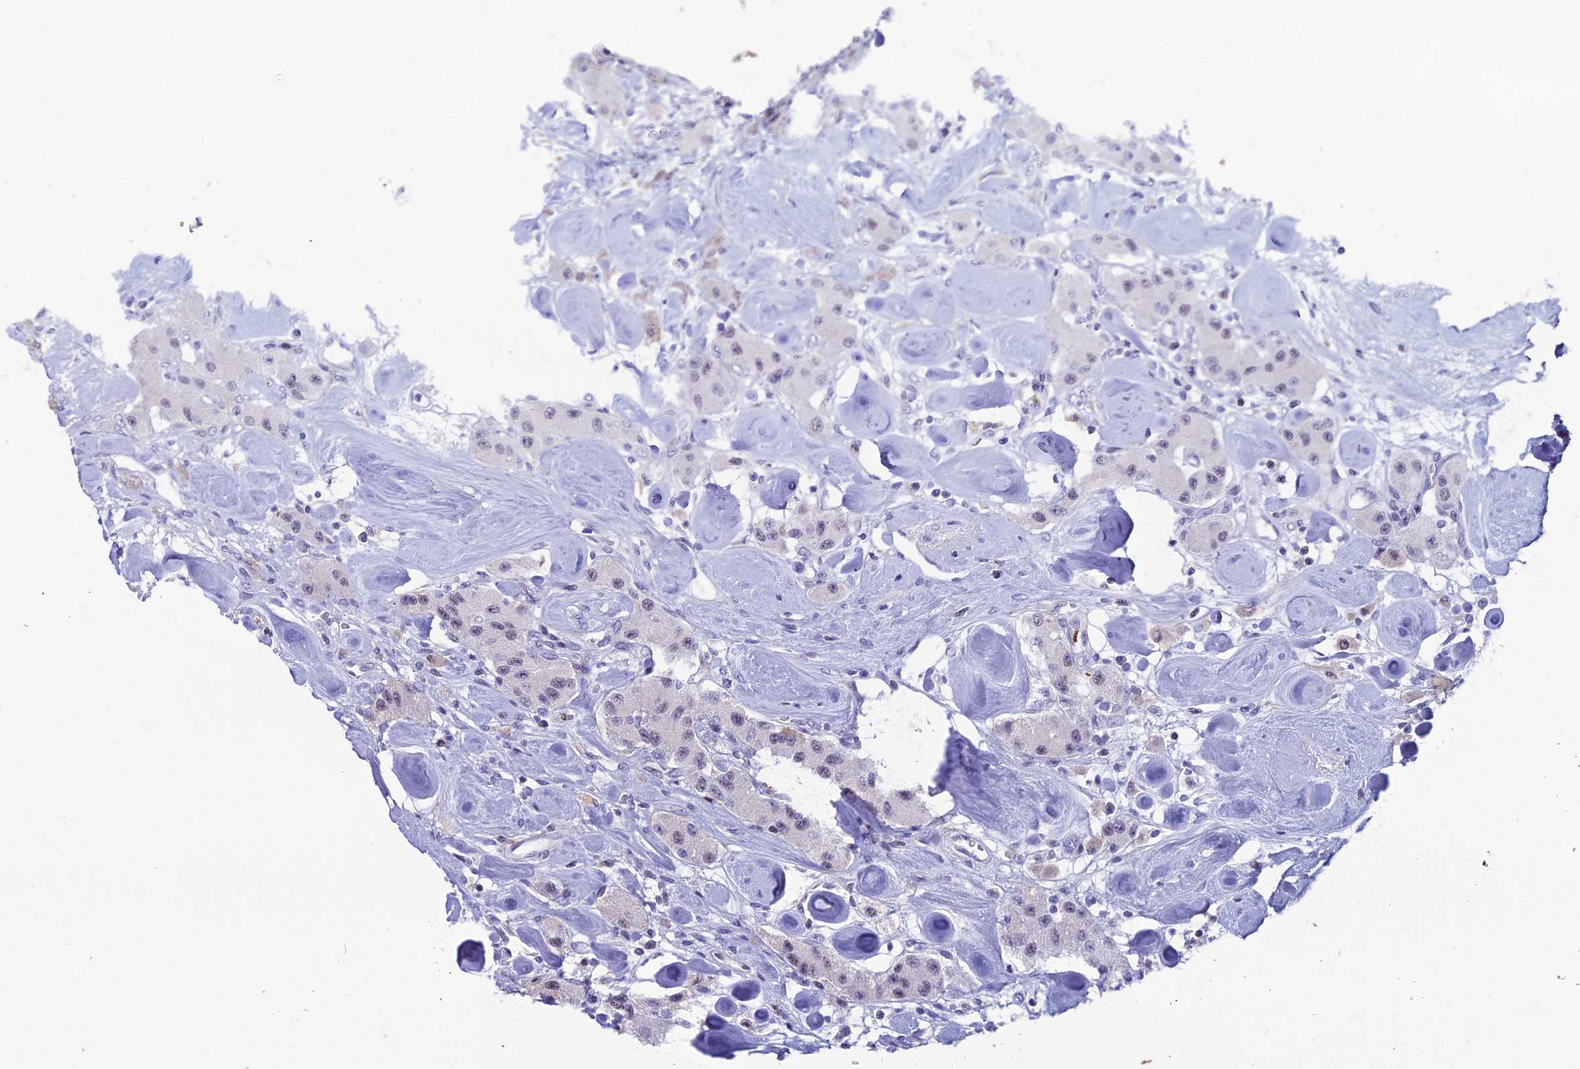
{"staining": {"intensity": "negative", "quantity": "none", "location": "none"}, "tissue": "carcinoid", "cell_type": "Tumor cells", "image_type": "cancer", "snomed": [{"axis": "morphology", "description": "Carcinoid, malignant, NOS"}, {"axis": "topography", "description": "Pancreas"}], "caption": "DAB immunohistochemical staining of human carcinoid (malignant) reveals no significant expression in tumor cells.", "gene": "MFSD2B", "patient": {"sex": "male", "age": 41}}